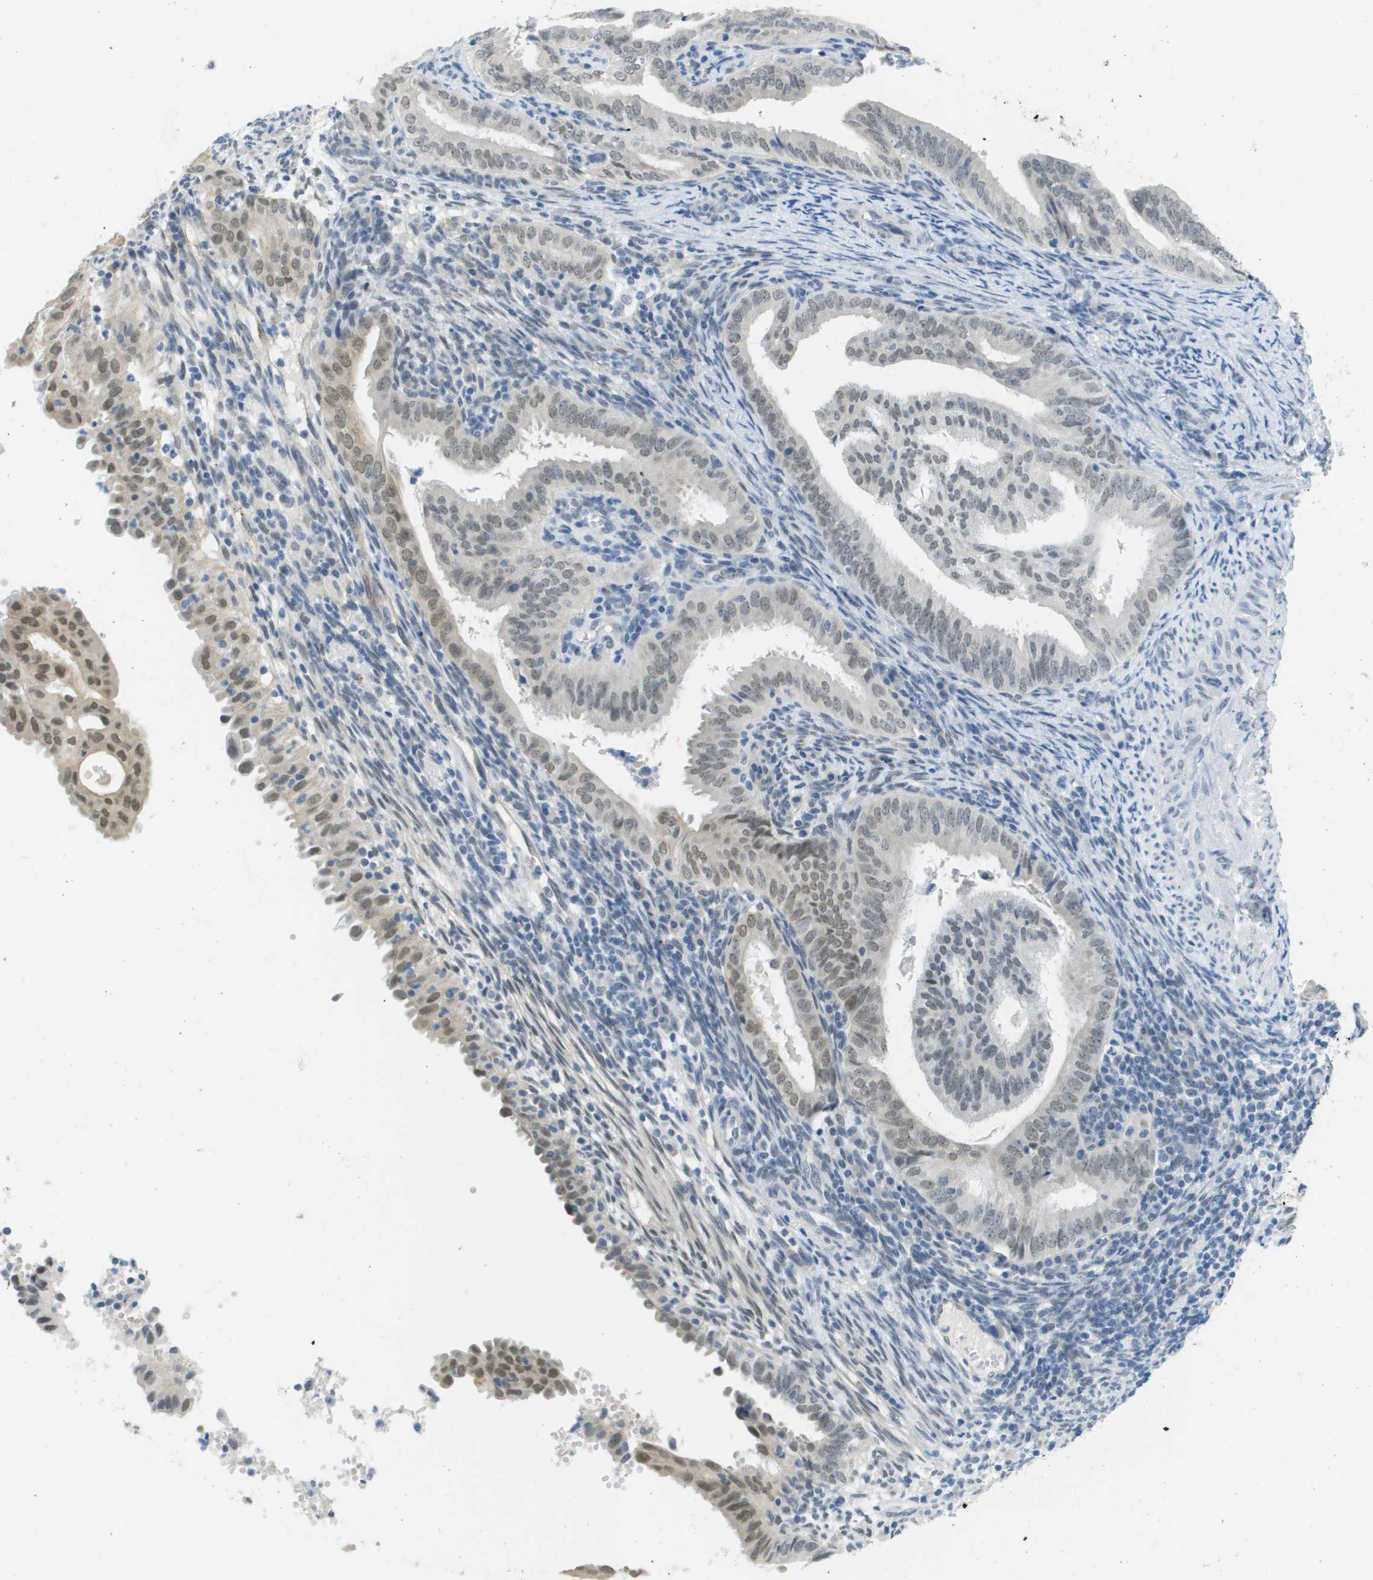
{"staining": {"intensity": "moderate", "quantity": "<25%", "location": "nuclear"}, "tissue": "endometrial cancer", "cell_type": "Tumor cells", "image_type": "cancer", "snomed": [{"axis": "morphology", "description": "Adenocarcinoma, NOS"}, {"axis": "topography", "description": "Endometrium"}], "caption": "Moderate nuclear positivity is present in approximately <25% of tumor cells in endometrial cancer.", "gene": "ARID1B", "patient": {"sex": "female", "age": 58}}